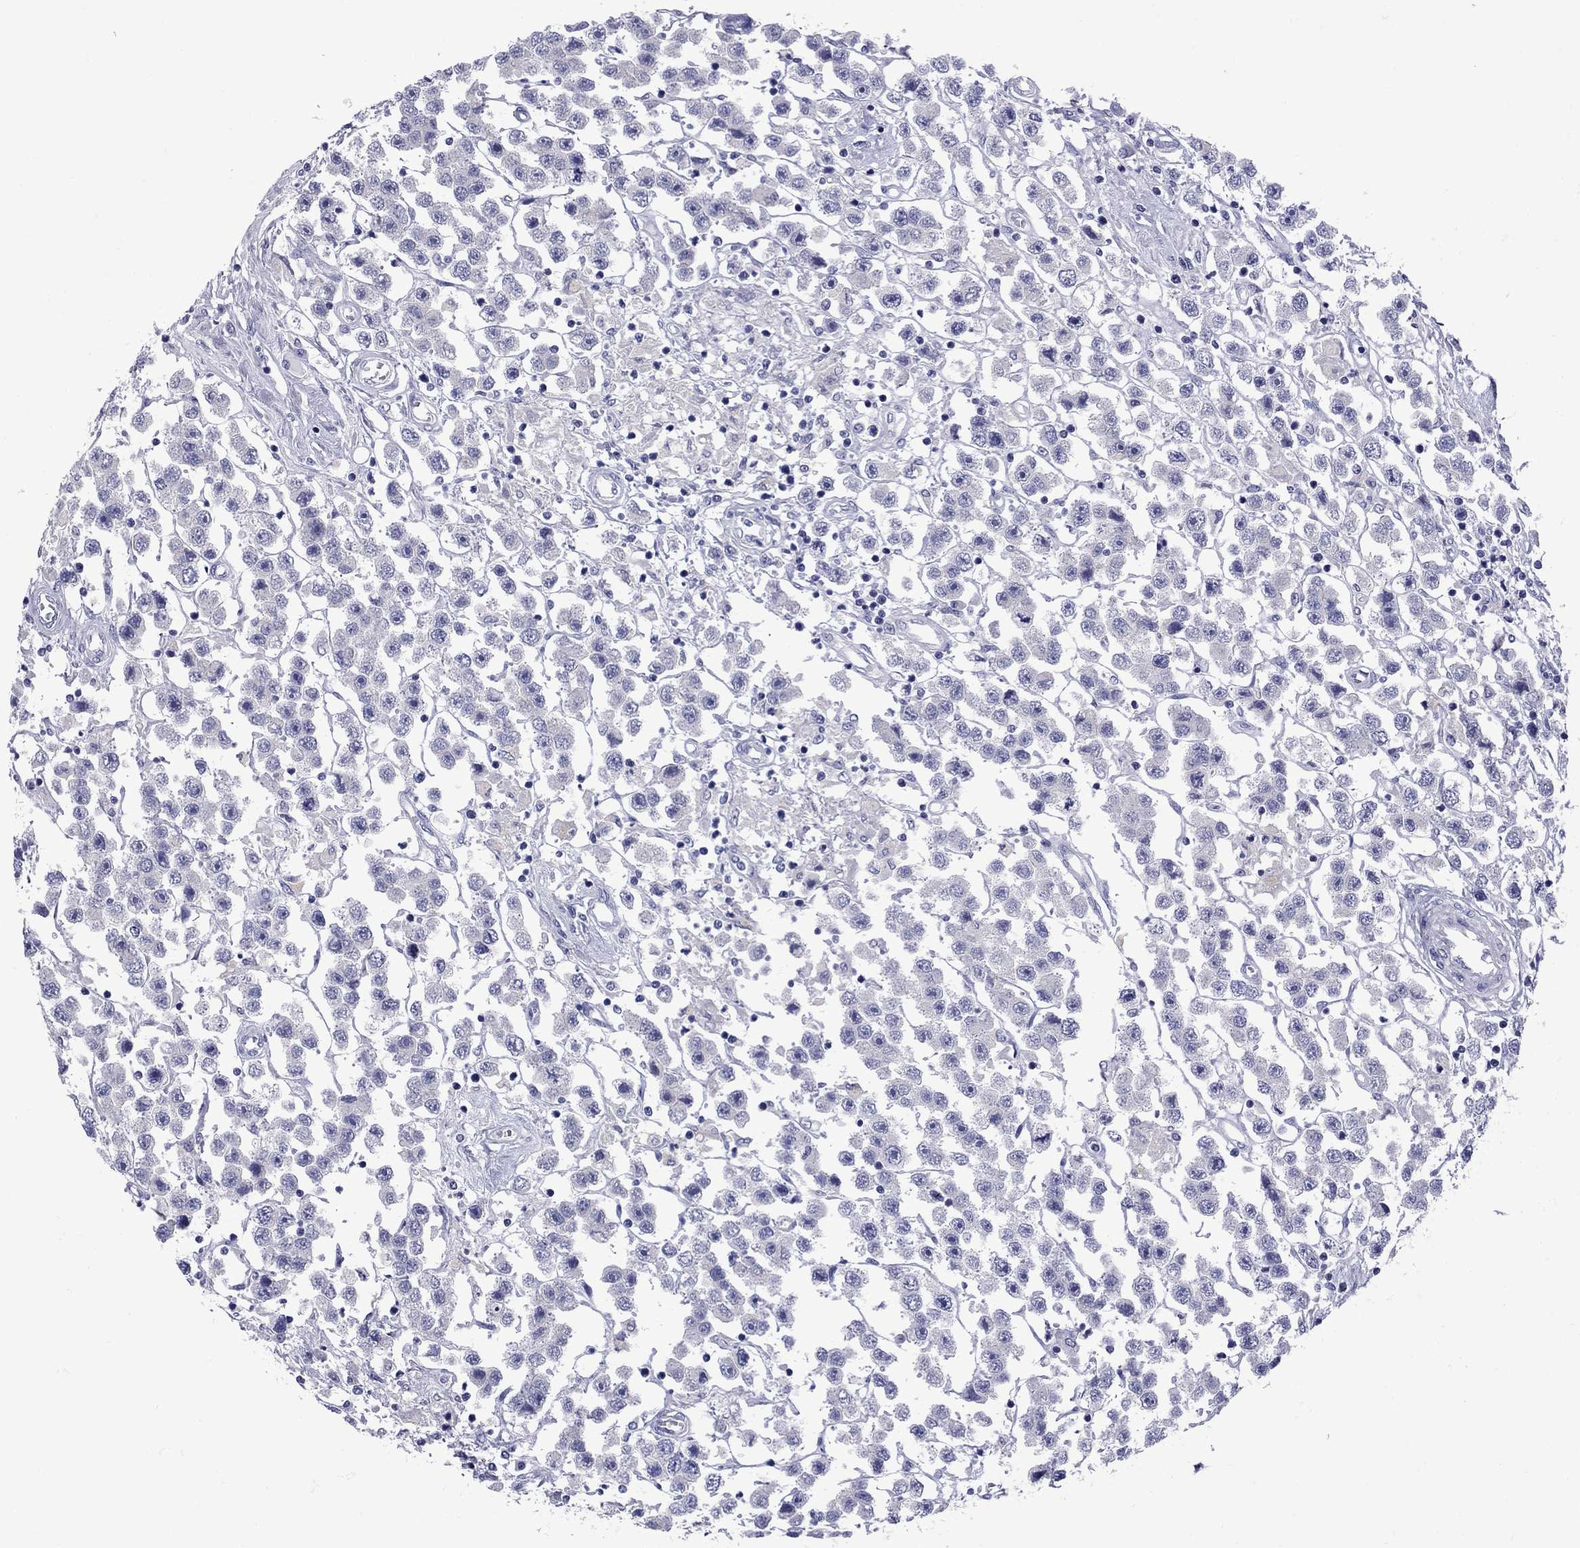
{"staining": {"intensity": "negative", "quantity": "none", "location": "none"}, "tissue": "testis cancer", "cell_type": "Tumor cells", "image_type": "cancer", "snomed": [{"axis": "morphology", "description": "Seminoma, NOS"}, {"axis": "topography", "description": "Testis"}], "caption": "Histopathology image shows no protein positivity in tumor cells of testis seminoma tissue. The staining is performed using DAB brown chromogen with nuclei counter-stained in using hematoxylin.", "gene": "EPPIN", "patient": {"sex": "male", "age": 45}}